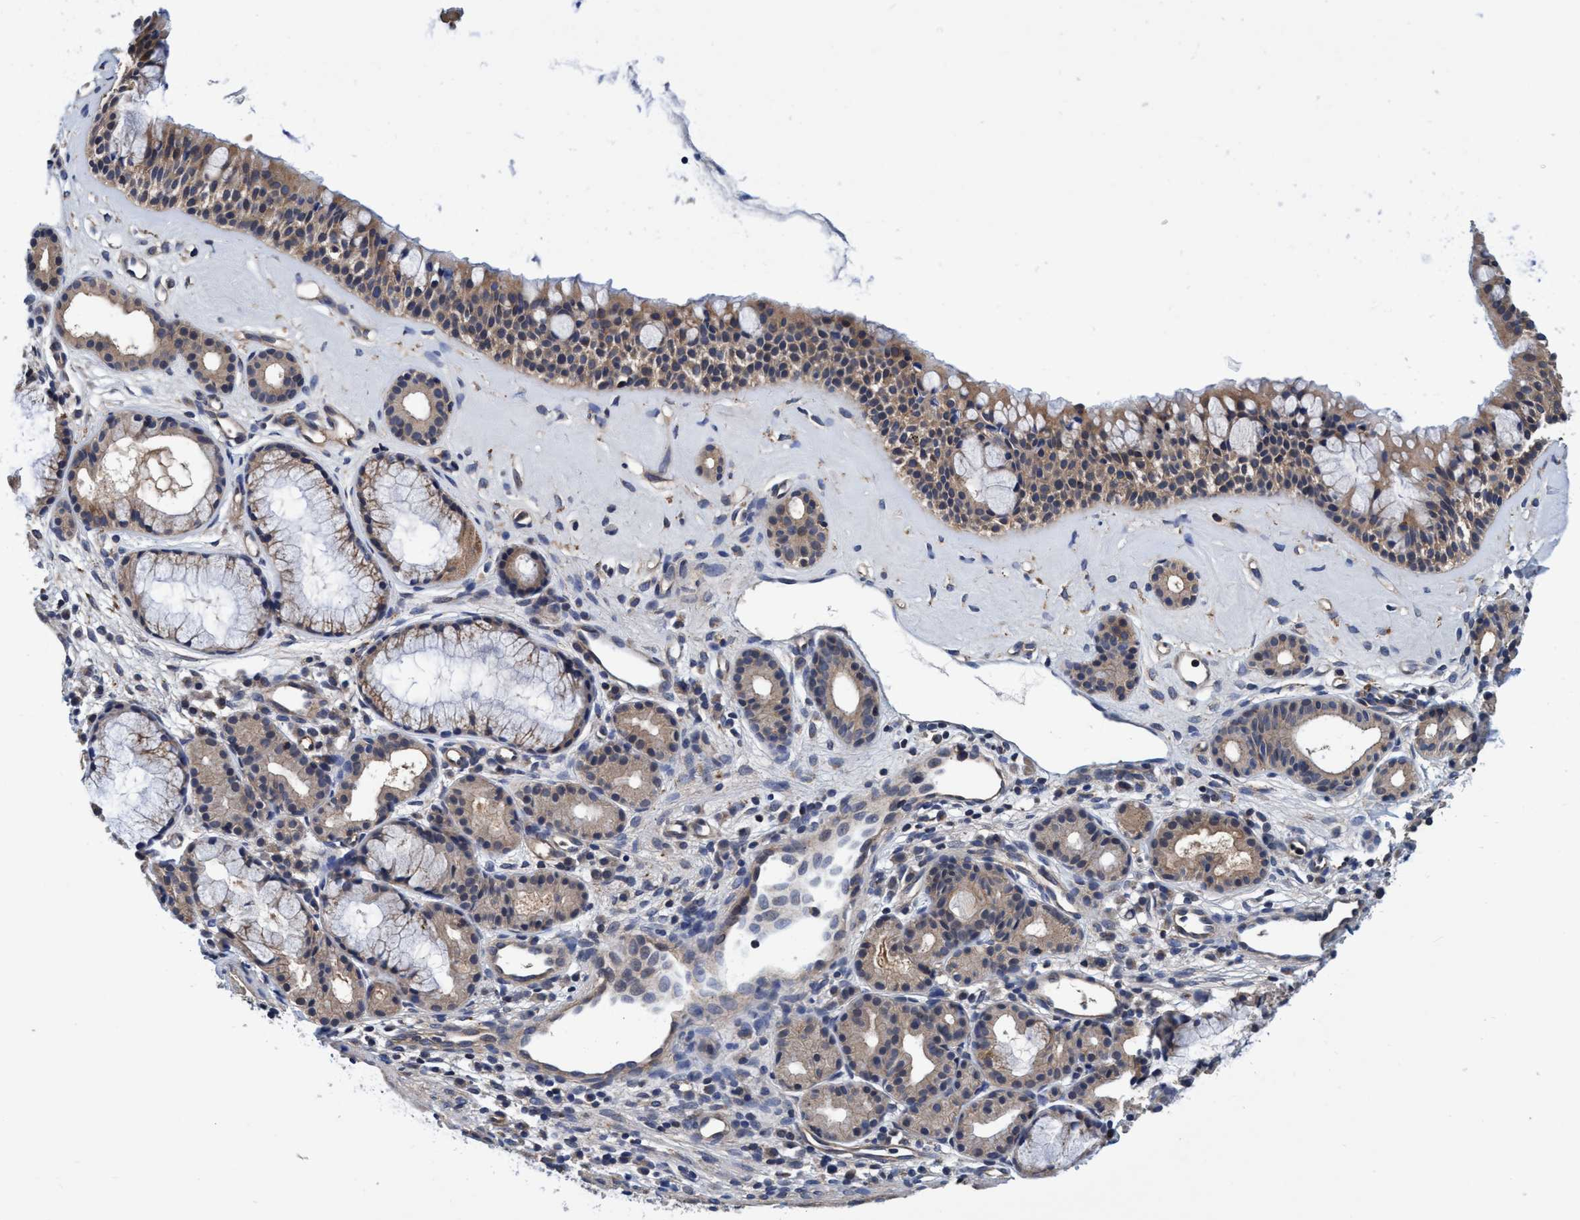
{"staining": {"intensity": "weak", "quantity": ">75%", "location": "cytoplasmic/membranous"}, "tissue": "nasopharynx", "cell_type": "Respiratory epithelial cells", "image_type": "normal", "snomed": [{"axis": "morphology", "description": "Normal tissue, NOS"}, {"axis": "topography", "description": "Nasopharynx"}], "caption": "This photomicrograph displays IHC staining of unremarkable human nasopharynx, with low weak cytoplasmic/membranous expression in about >75% of respiratory epithelial cells.", "gene": "CALCOCO2", "patient": {"sex": "female", "age": 42}}